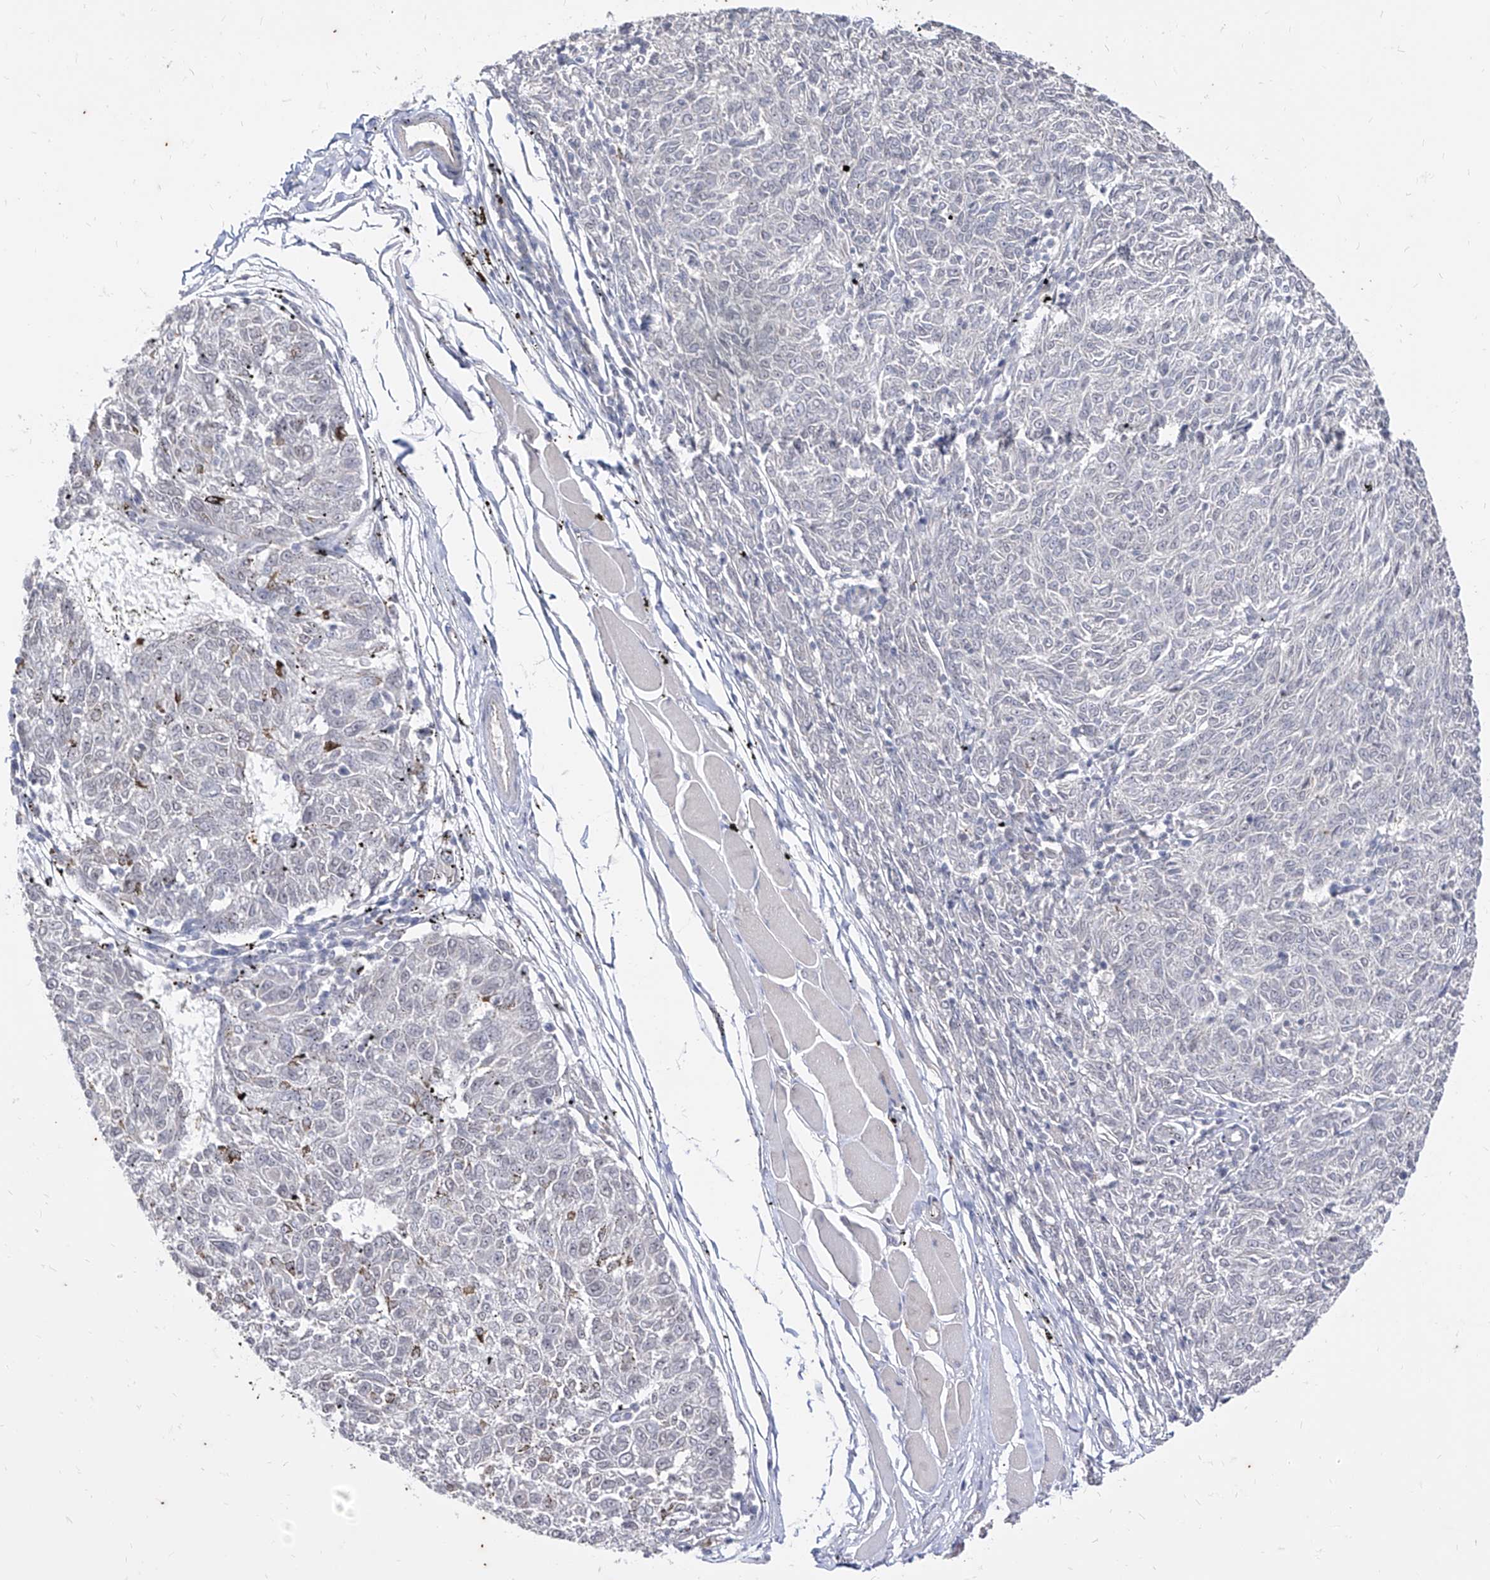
{"staining": {"intensity": "negative", "quantity": "none", "location": "none"}, "tissue": "melanoma", "cell_type": "Tumor cells", "image_type": "cancer", "snomed": [{"axis": "morphology", "description": "Malignant melanoma, NOS"}, {"axis": "topography", "description": "Skin"}], "caption": "This is an immunohistochemistry image of human melanoma. There is no positivity in tumor cells.", "gene": "PHF20L1", "patient": {"sex": "female", "age": 72}}